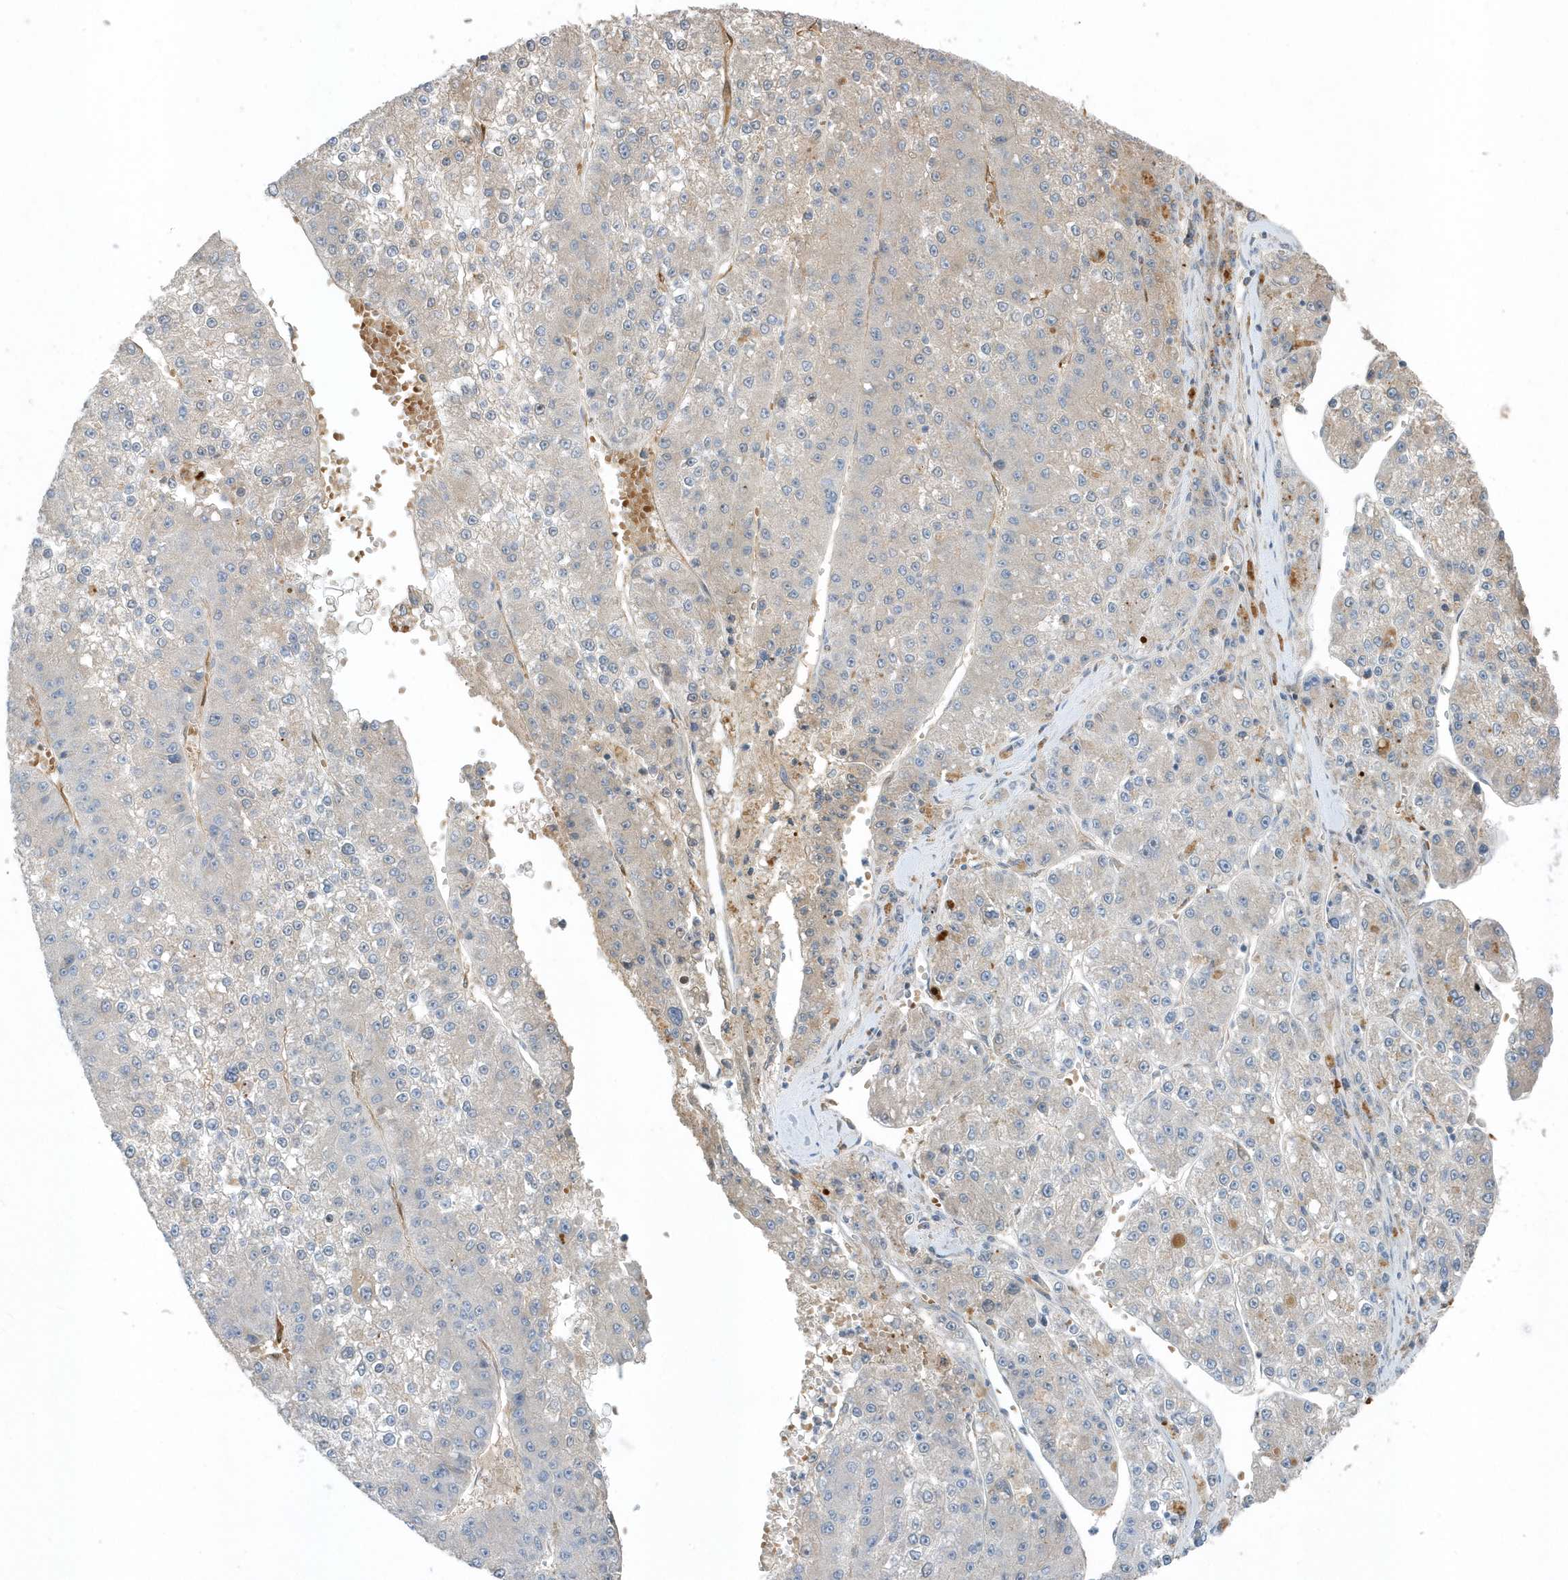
{"staining": {"intensity": "negative", "quantity": "none", "location": "none"}, "tissue": "liver cancer", "cell_type": "Tumor cells", "image_type": "cancer", "snomed": [{"axis": "morphology", "description": "Carcinoma, Hepatocellular, NOS"}, {"axis": "topography", "description": "Liver"}], "caption": "Tumor cells are negative for protein expression in human liver cancer. (DAB (3,3'-diaminobenzidine) immunohistochemistry visualized using brightfield microscopy, high magnification).", "gene": "USP53", "patient": {"sex": "female", "age": 73}}